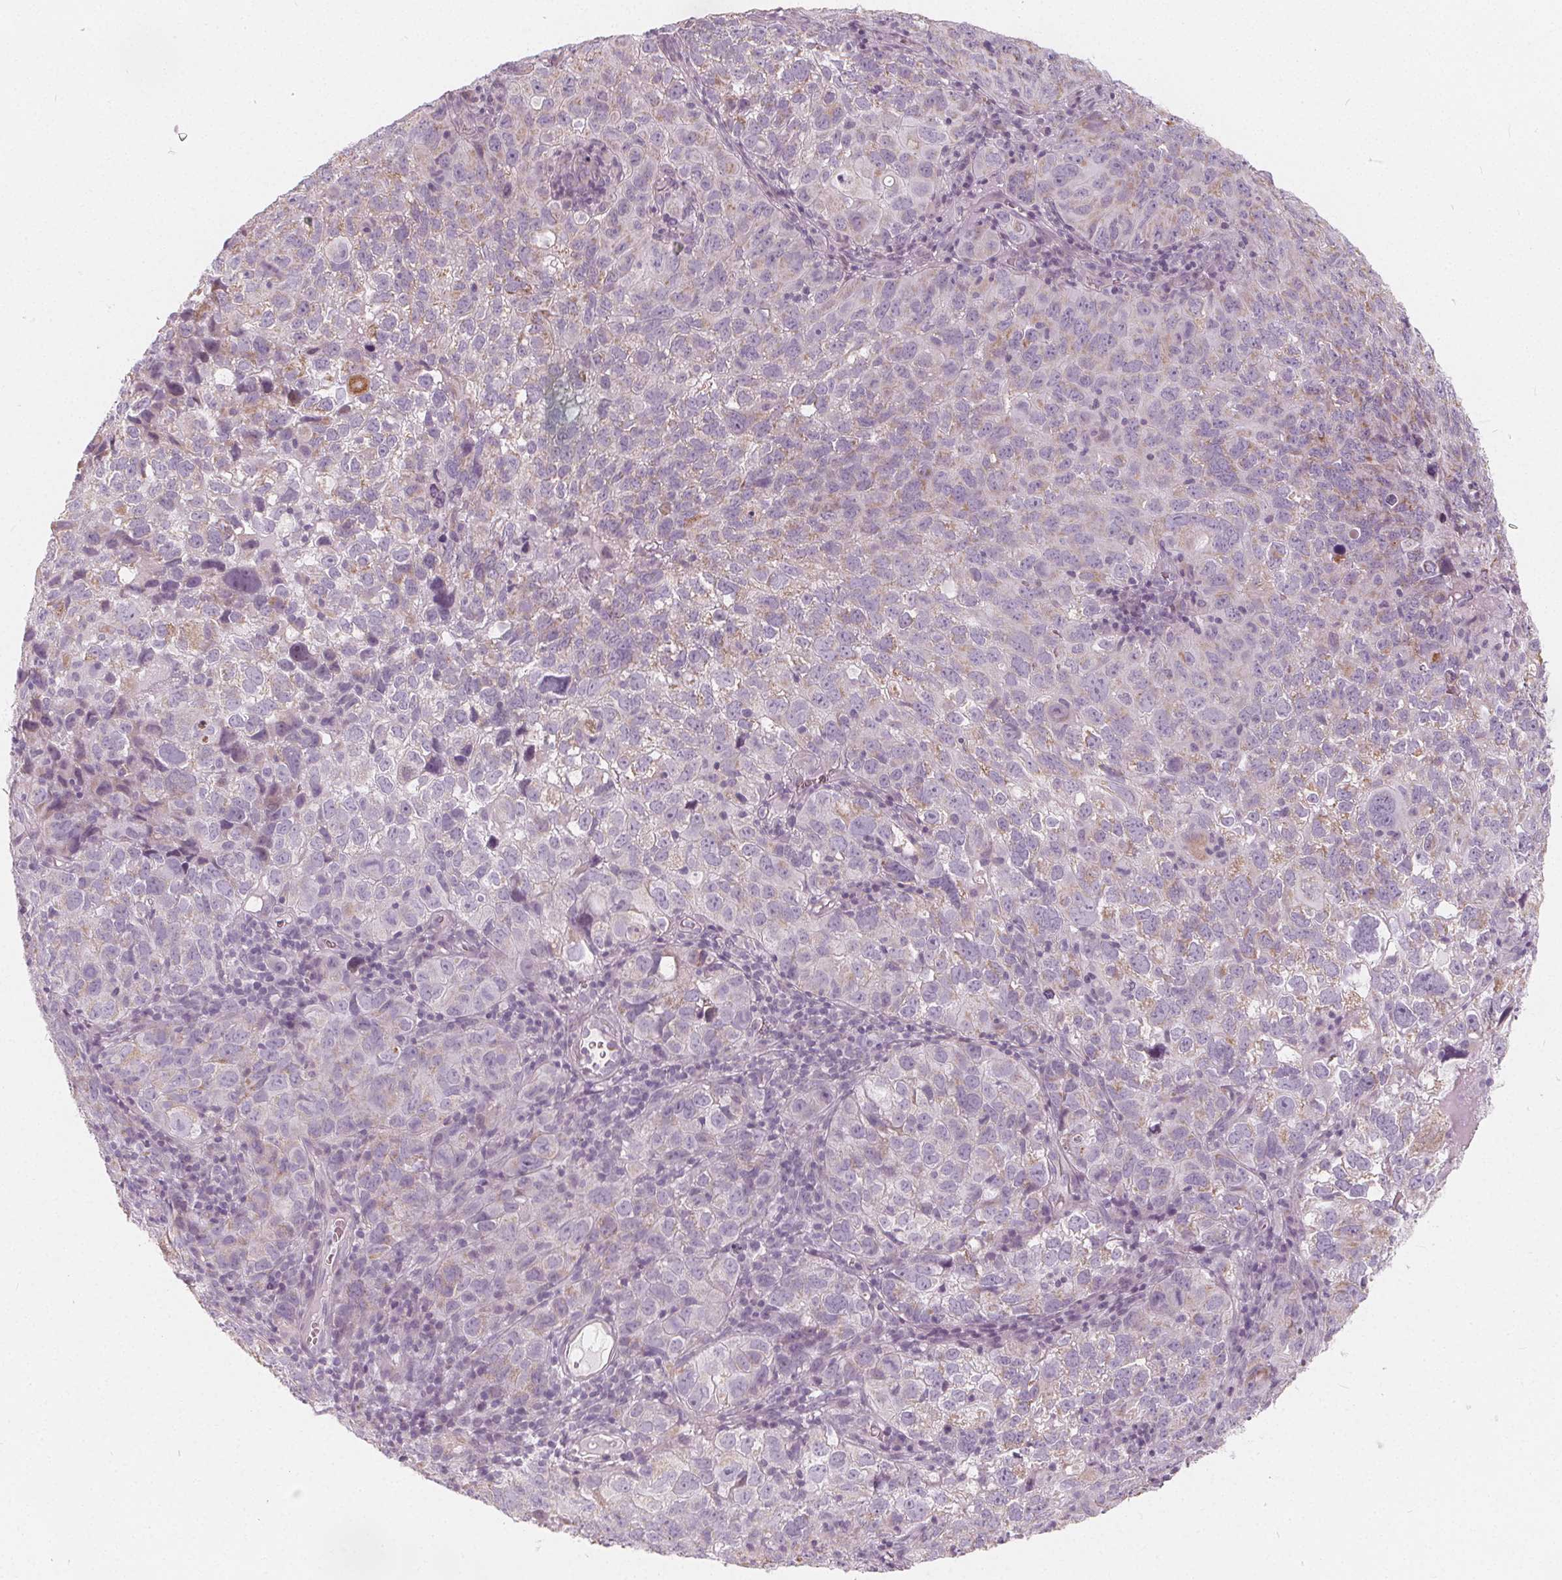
{"staining": {"intensity": "weak", "quantity": "<25%", "location": "cytoplasmic/membranous"}, "tissue": "cervical cancer", "cell_type": "Tumor cells", "image_type": "cancer", "snomed": [{"axis": "morphology", "description": "Squamous cell carcinoma, NOS"}, {"axis": "topography", "description": "Cervix"}], "caption": "Immunohistochemical staining of squamous cell carcinoma (cervical) reveals no significant expression in tumor cells.", "gene": "NUP210L", "patient": {"sex": "female", "age": 55}}